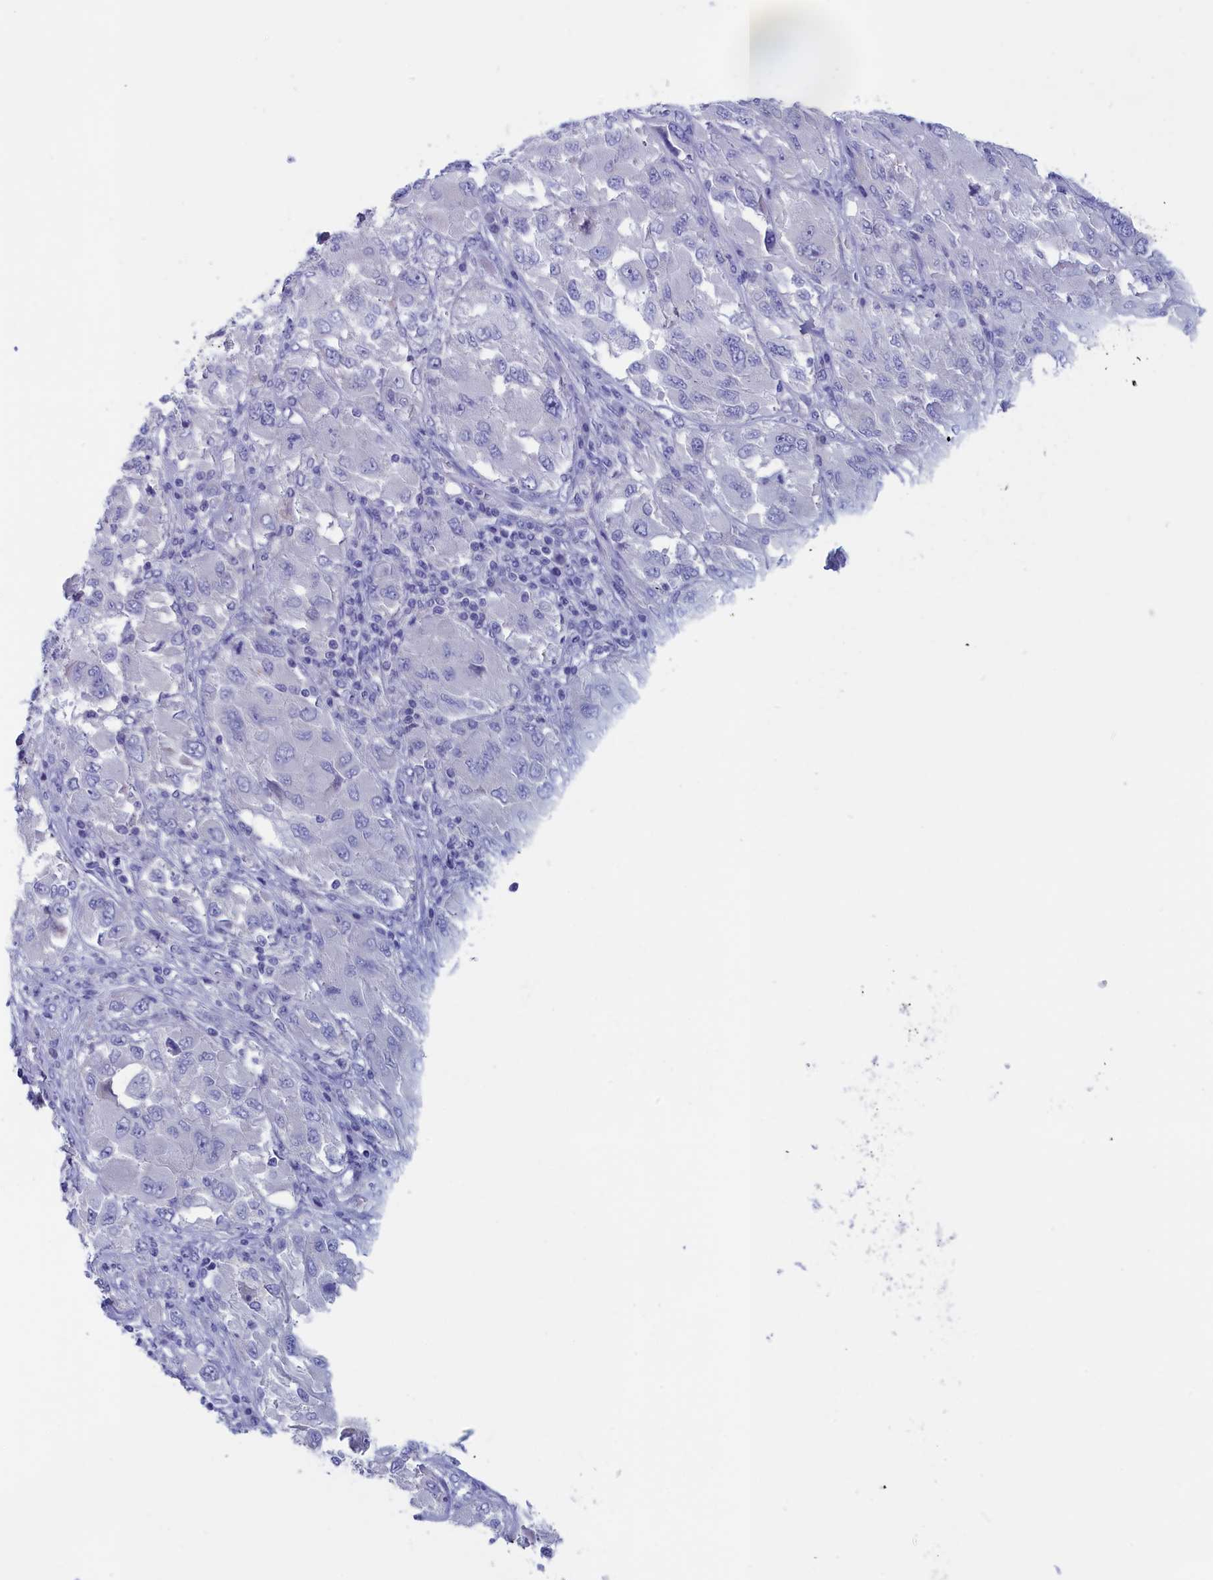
{"staining": {"intensity": "negative", "quantity": "none", "location": "none"}, "tissue": "melanoma", "cell_type": "Tumor cells", "image_type": "cancer", "snomed": [{"axis": "morphology", "description": "Malignant melanoma, NOS"}, {"axis": "topography", "description": "Skin"}], "caption": "Tumor cells show no significant protein expression in melanoma.", "gene": "ANKRD2", "patient": {"sex": "female", "age": 91}}